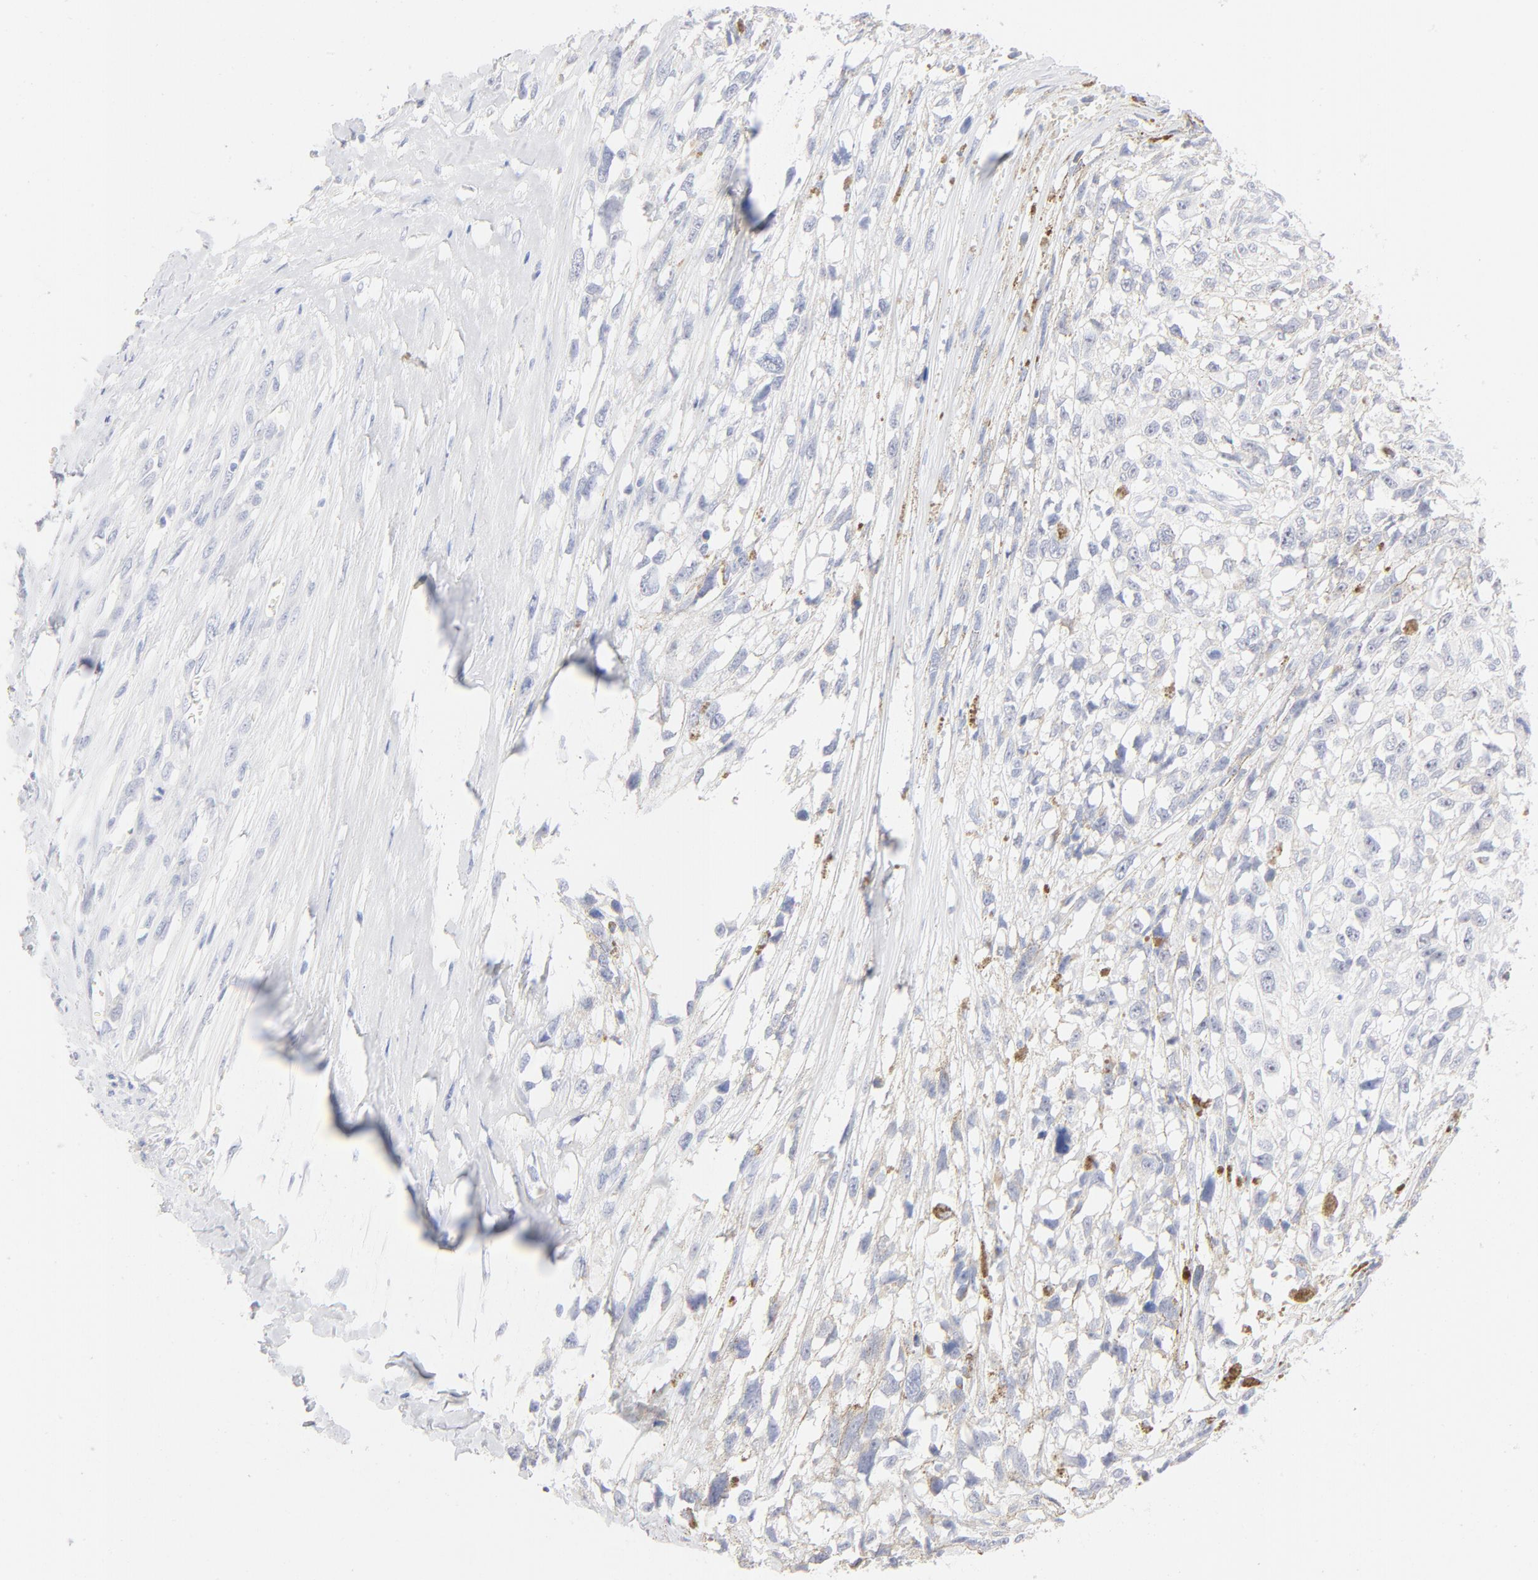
{"staining": {"intensity": "negative", "quantity": "none", "location": "none"}, "tissue": "melanoma", "cell_type": "Tumor cells", "image_type": "cancer", "snomed": [{"axis": "morphology", "description": "Malignant melanoma, Metastatic site"}, {"axis": "topography", "description": "Lymph node"}], "caption": "Protein analysis of melanoma shows no significant expression in tumor cells.", "gene": "ONECUT1", "patient": {"sex": "male", "age": 59}}